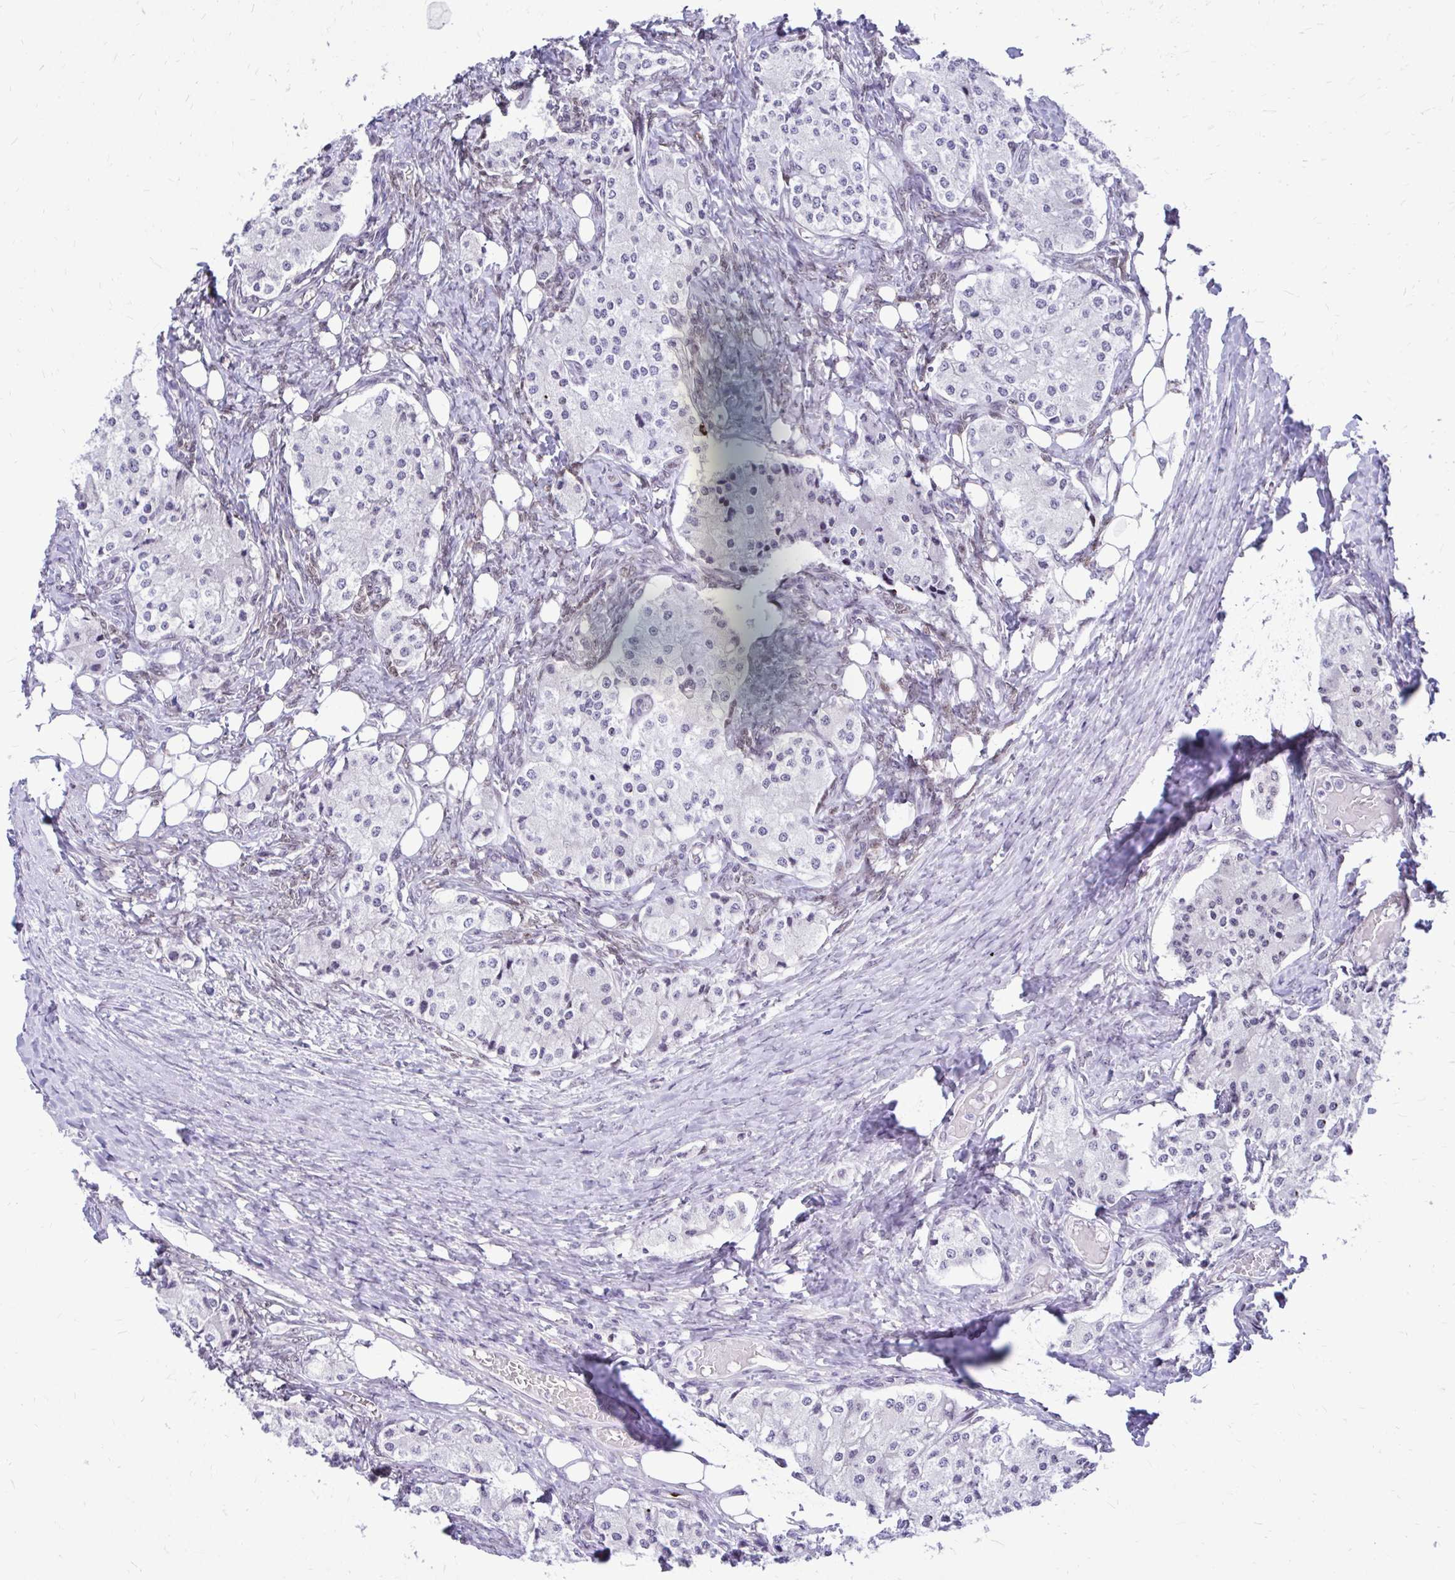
{"staining": {"intensity": "negative", "quantity": "none", "location": "none"}, "tissue": "carcinoid", "cell_type": "Tumor cells", "image_type": "cancer", "snomed": [{"axis": "morphology", "description": "Carcinoid, malignant, NOS"}, {"axis": "topography", "description": "Colon"}], "caption": "Malignant carcinoid was stained to show a protein in brown. There is no significant staining in tumor cells. The staining was performed using DAB (3,3'-diaminobenzidine) to visualize the protein expression in brown, while the nuclei were stained in blue with hematoxylin (Magnification: 20x).", "gene": "BANF1", "patient": {"sex": "female", "age": 52}}